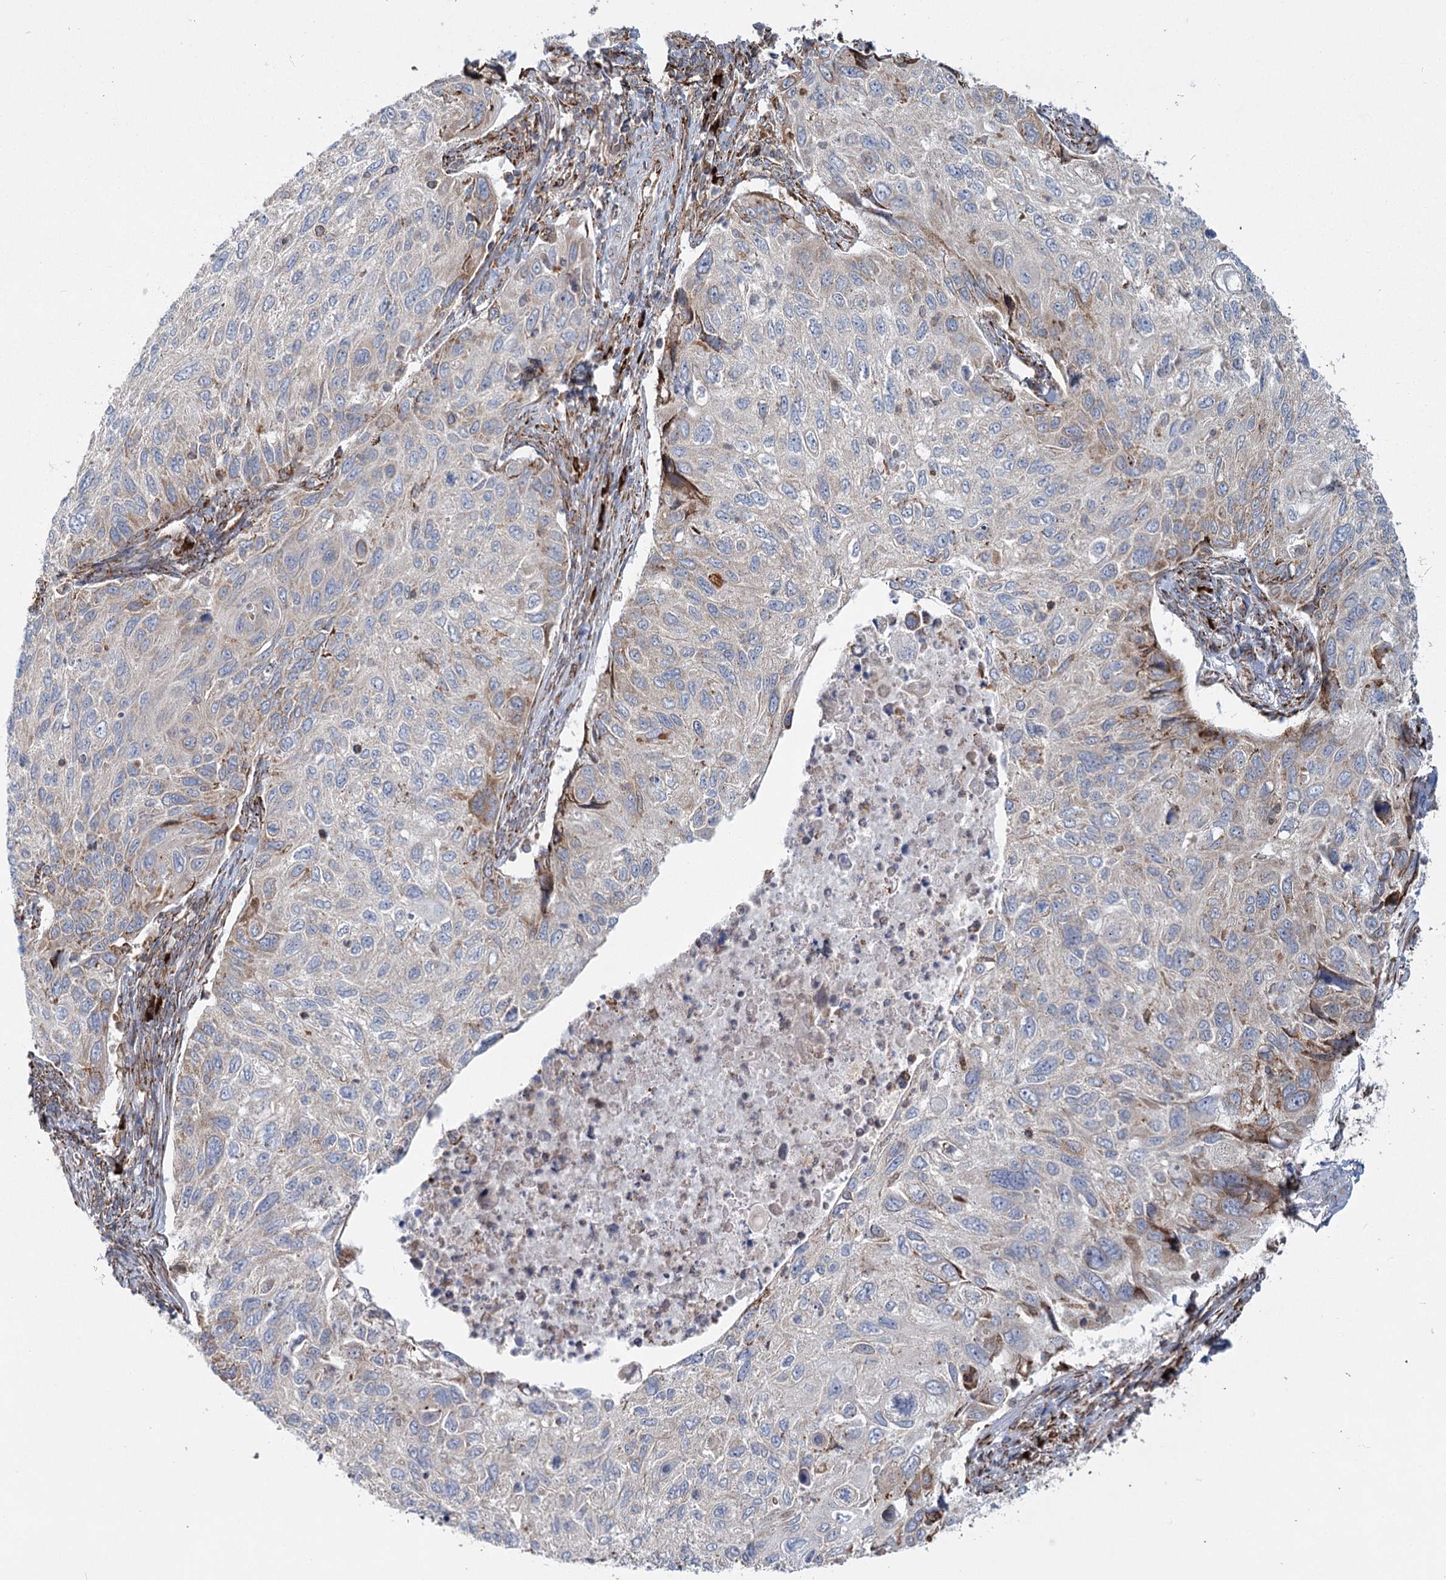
{"staining": {"intensity": "moderate", "quantity": "<25%", "location": "cytoplasmic/membranous"}, "tissue": "cervical cancer", "cell_type": "Tumor cells", "image_type": "cancer", "snomed": [{"axis": "morphology", "description": "Squamous cell carcinoma, NOS"}, {"axis": "topography", "description": "Cervix"}], "caption": "This image demonstrates IHC staining of human squamous cell carcinoma (cervical), with low moderate cytoplasmic/membranous positivity in about <25% of tumor cells.", "gene": "POGLUT1", "patient": {"sex": "female", "age": 70}}